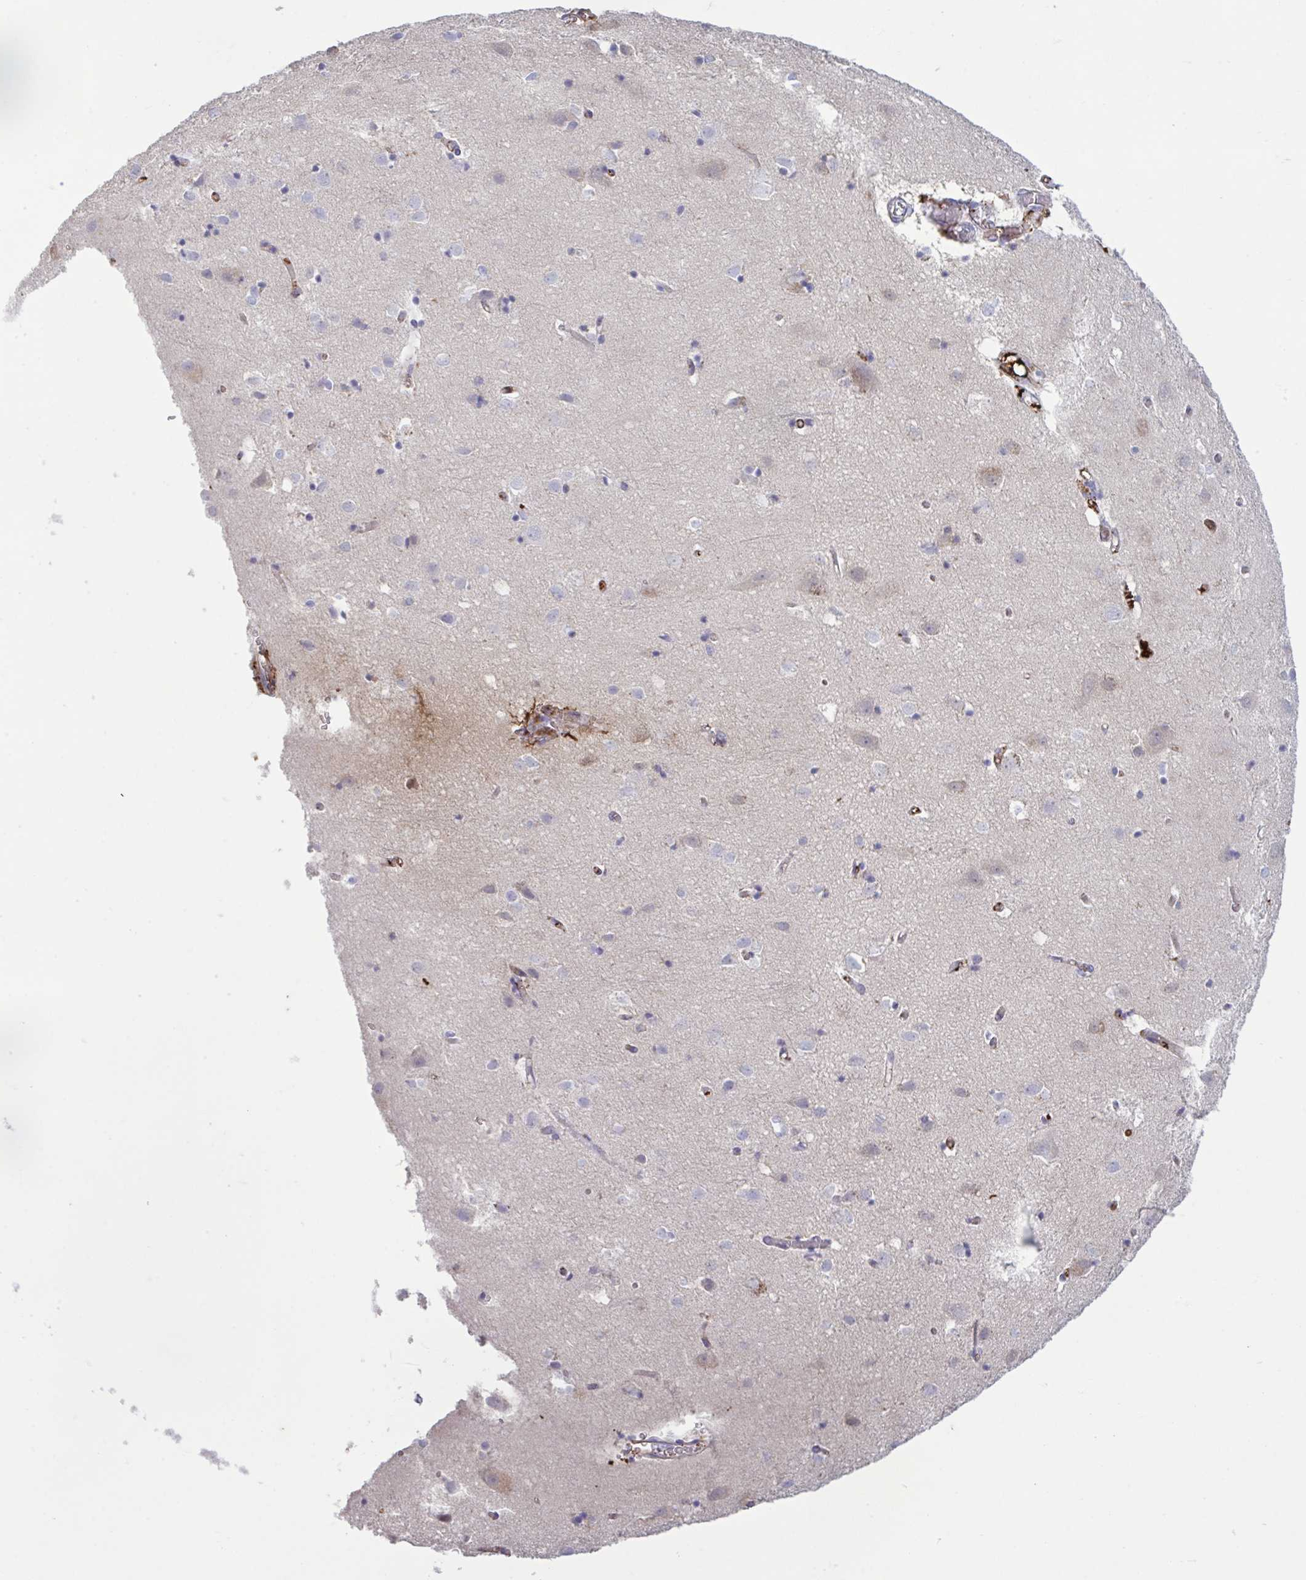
{"staining": {"intensity": "strong", "quantity": "<25%", "location": "cytoplasmic/membranous"}, "tissue": "cerebral cortex", "cell_type": "Endothelial cells", "image_type": "normal", "snomed": [{"axis": "morphology", "description": "Normal tissue, NOS"}, {"axis": "topography", "description": "Cerebral cortex"}], "caption": "Immunohistochemical staining of unremarkable cerebral cortex shows medium levels of strong cytoplasmic/membranous staining in about <25% of endothelial cells. Immunohistochemistry stains the protein in brown and the nuclei are stained blue.", "gene": "IL1R1", "patient": {"sex": "male", "age": 70}}